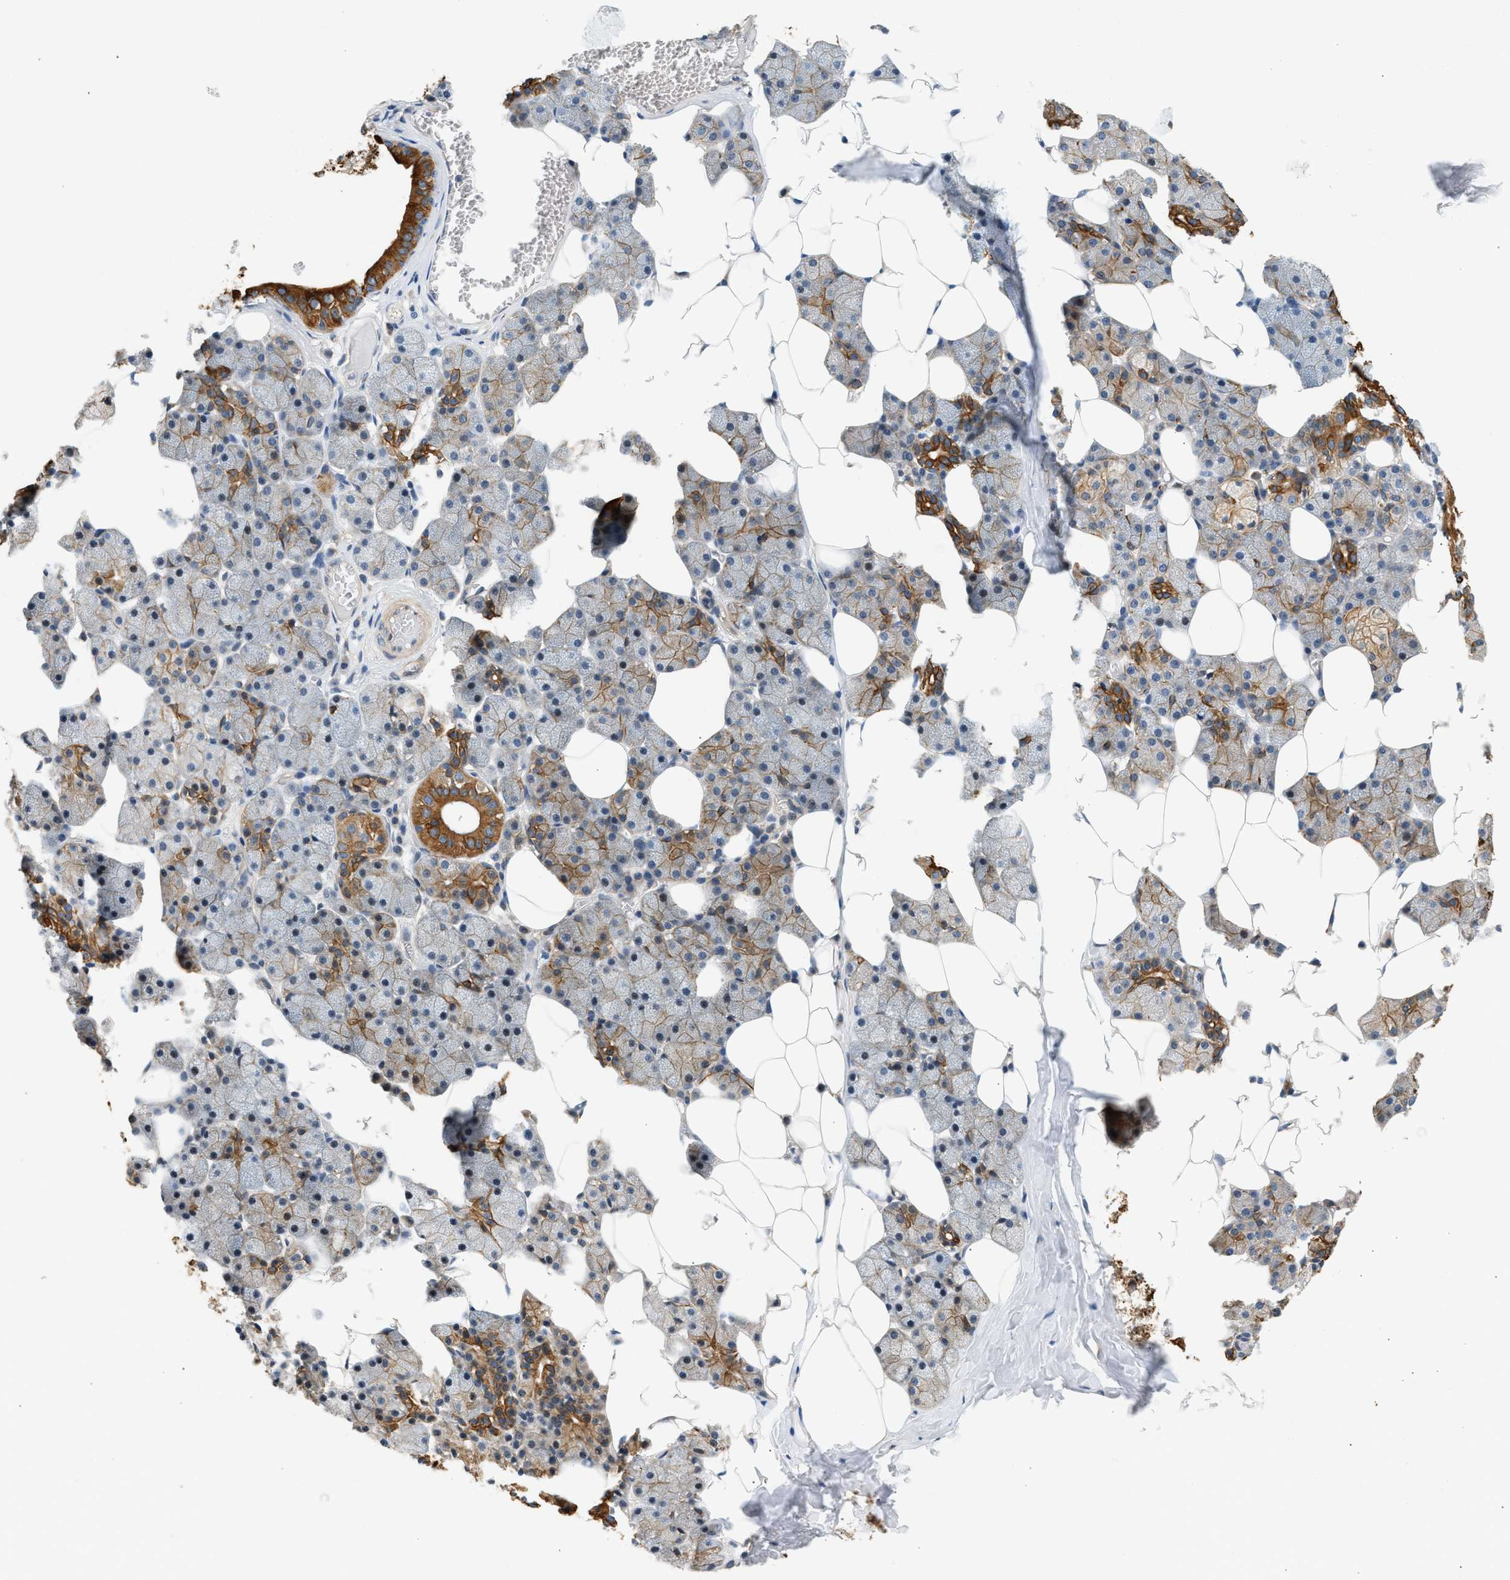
{"staining": {"intensity": "strong", "quantity": "25%-75%", "location": "cytoplasmic/membranous"}, "tissue": "salivary gland", "cell_type": "Glandular cells", "image_type": "normal", "snomed": [{"axis": "morphology", "description": "Normal tissue, NOS"}, {"axis": "topography", "description": "Salivary gland"}], "caption": "This photomicrograph reveals immunohistochemistry (IHC) staining of benign salivary gland, with high strong cytoplasmic/membranous staining in approximately 25%-75% of glandular cells.", "gene": "WDR31", "patient": {"sex": "female", "age": 33}}